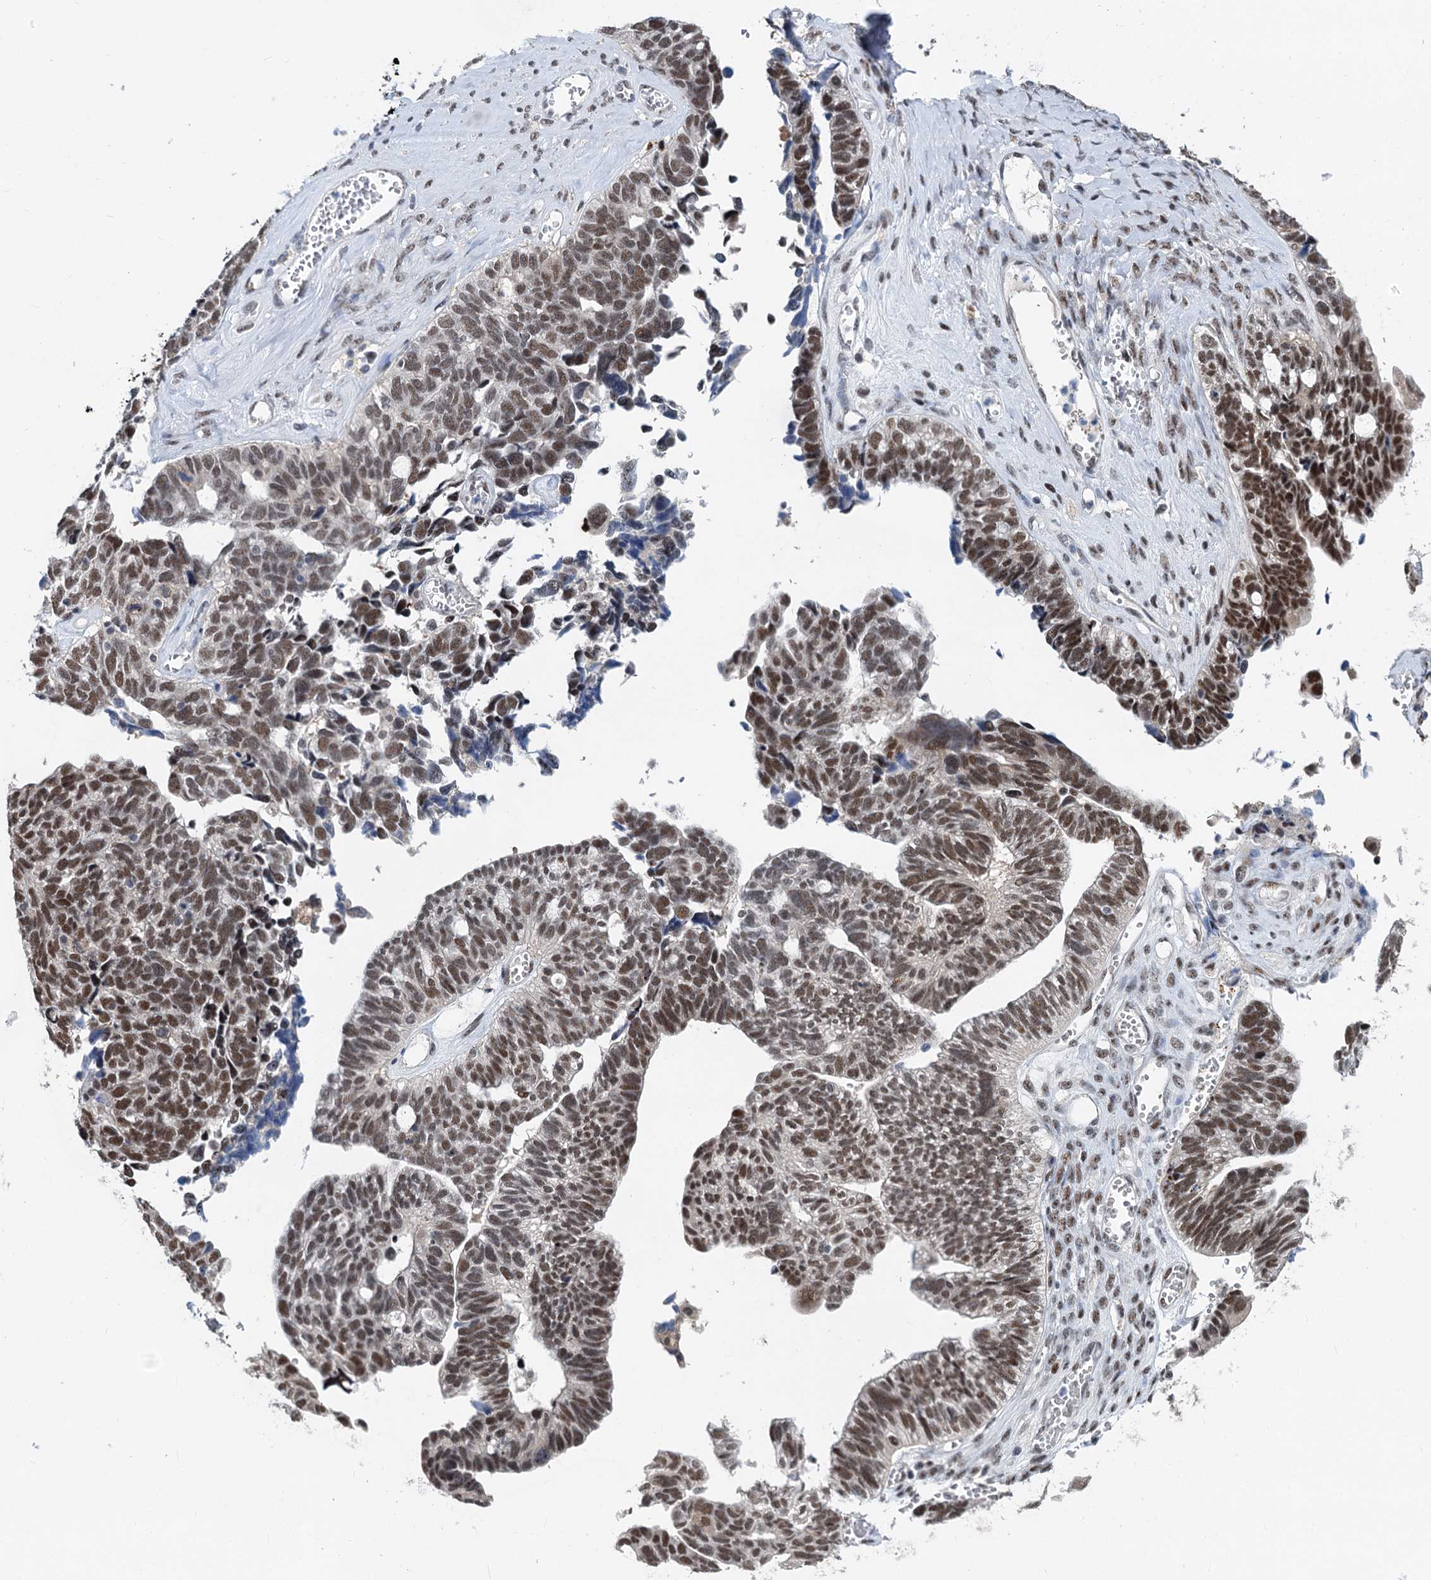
{"staining": {"intensity": "moderate", "quantity": "25%-75%", "location": "nuclear"}, "tissue": "ovarian cancer", "cell_type": "Tumor cells", "image_type": "cancer", "snomed": [{"axis": "morphology", "description": "Cystadenocarcinoma, serous, NOS"}, {"axis": "topography", "description": "Ovary"}], "caption": "Serous cystadenocarcinoma (ovarian) stained with a brown dye exhibits moderate nuclear positive positivity in about 25%-75% of tumor cells.", "gene": "PHF8", "patient": {"sex": "female", "age": 79}}